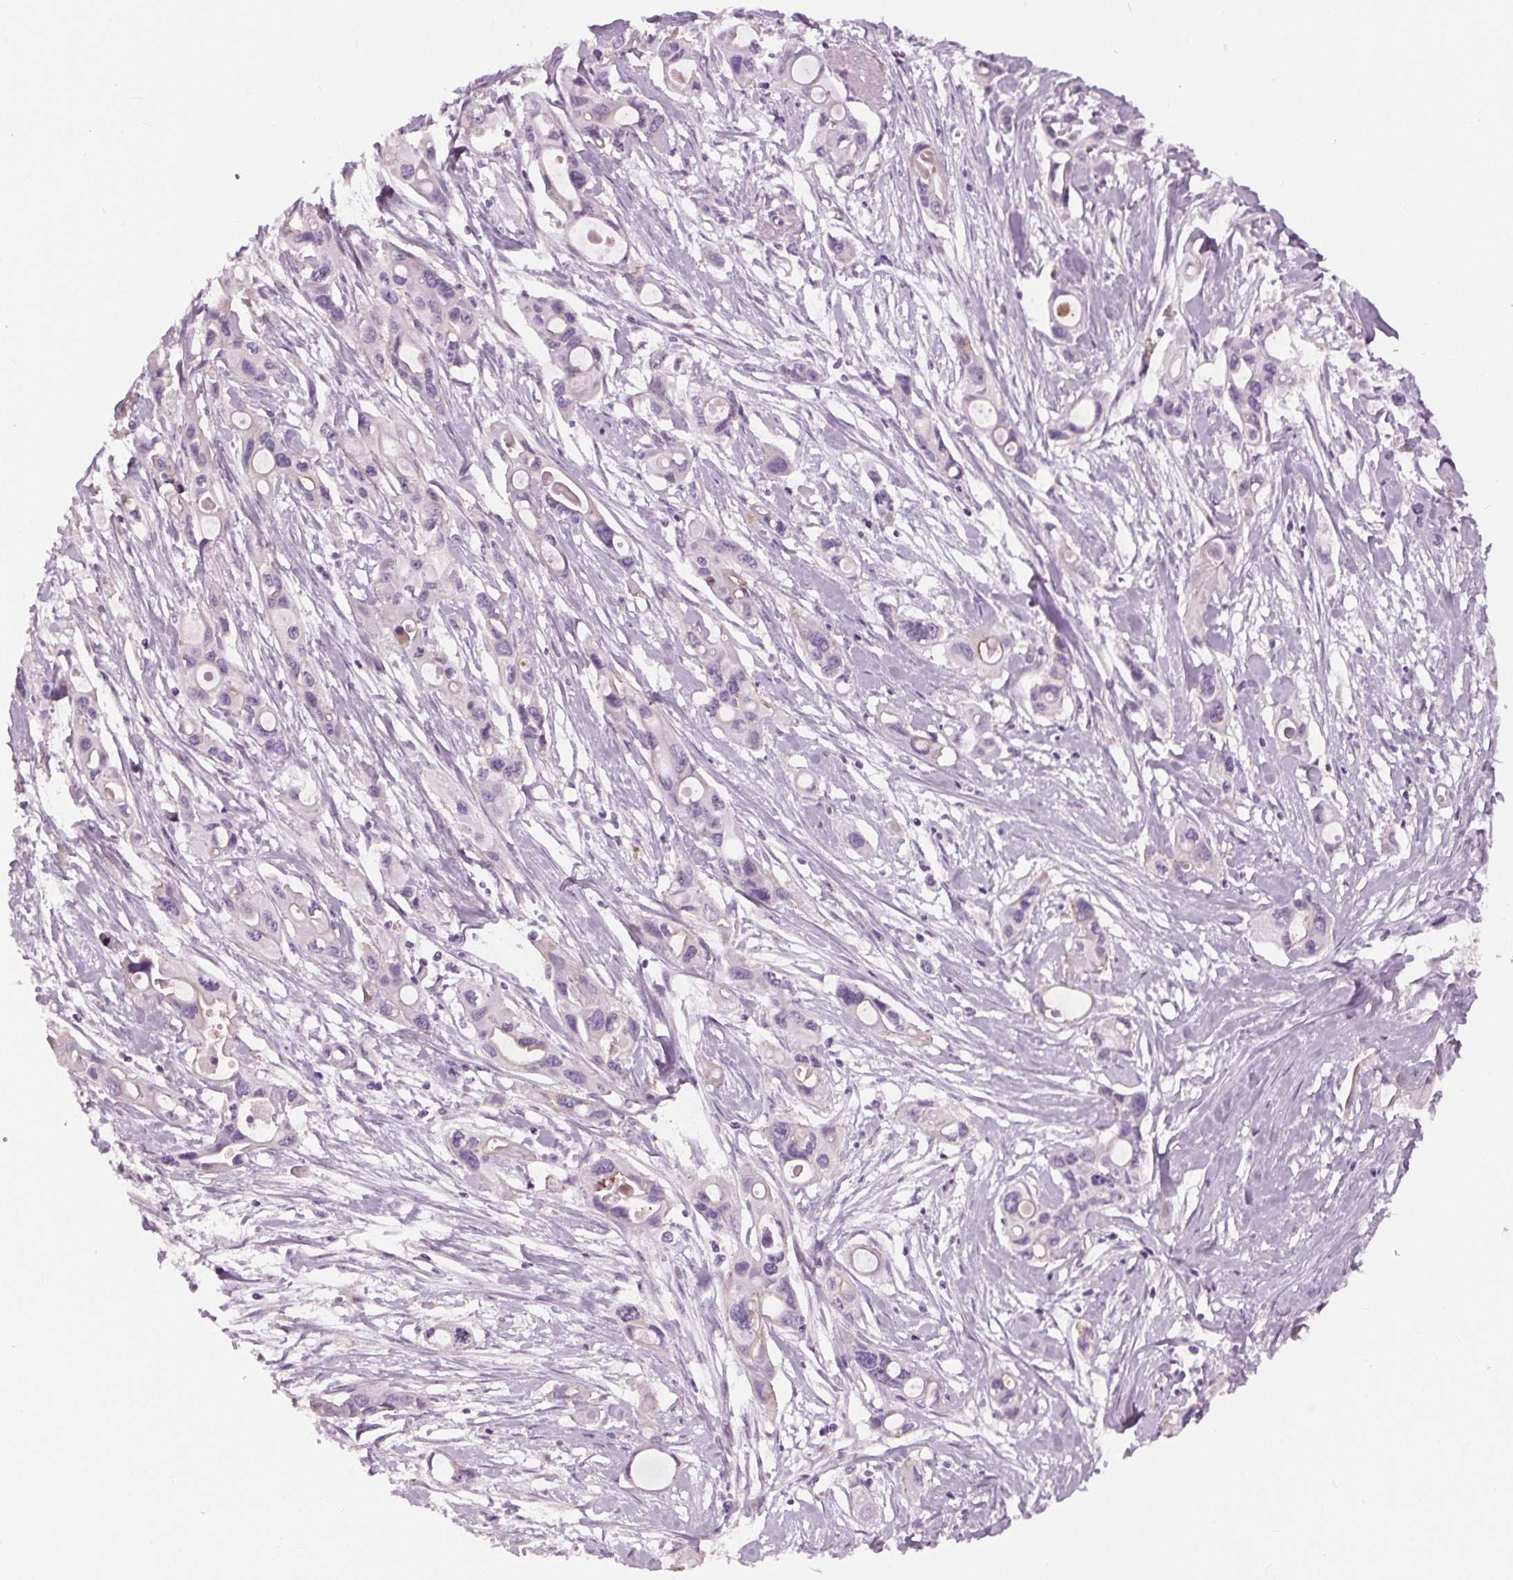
{"staining": {"intensity": "negative", "quantity": "none", "location": "none"}, "tissue": "pancreatic cancer", "cell_type": "Tumor cells", "image_type": "cancer", "snomed": [{"axis": "morphology", "description": "Adenocarcinoma, NOS"}, {"axis": "topography", "description": "Pancreas"}], "caption": "A high-resolution micrograph shows immunohistochemistry (IHC) staining of pancreatic cancer, which displays no significant expression in tumor cells.", "gene": "MISP", "patient": {"sex": "male", "age": 60}}